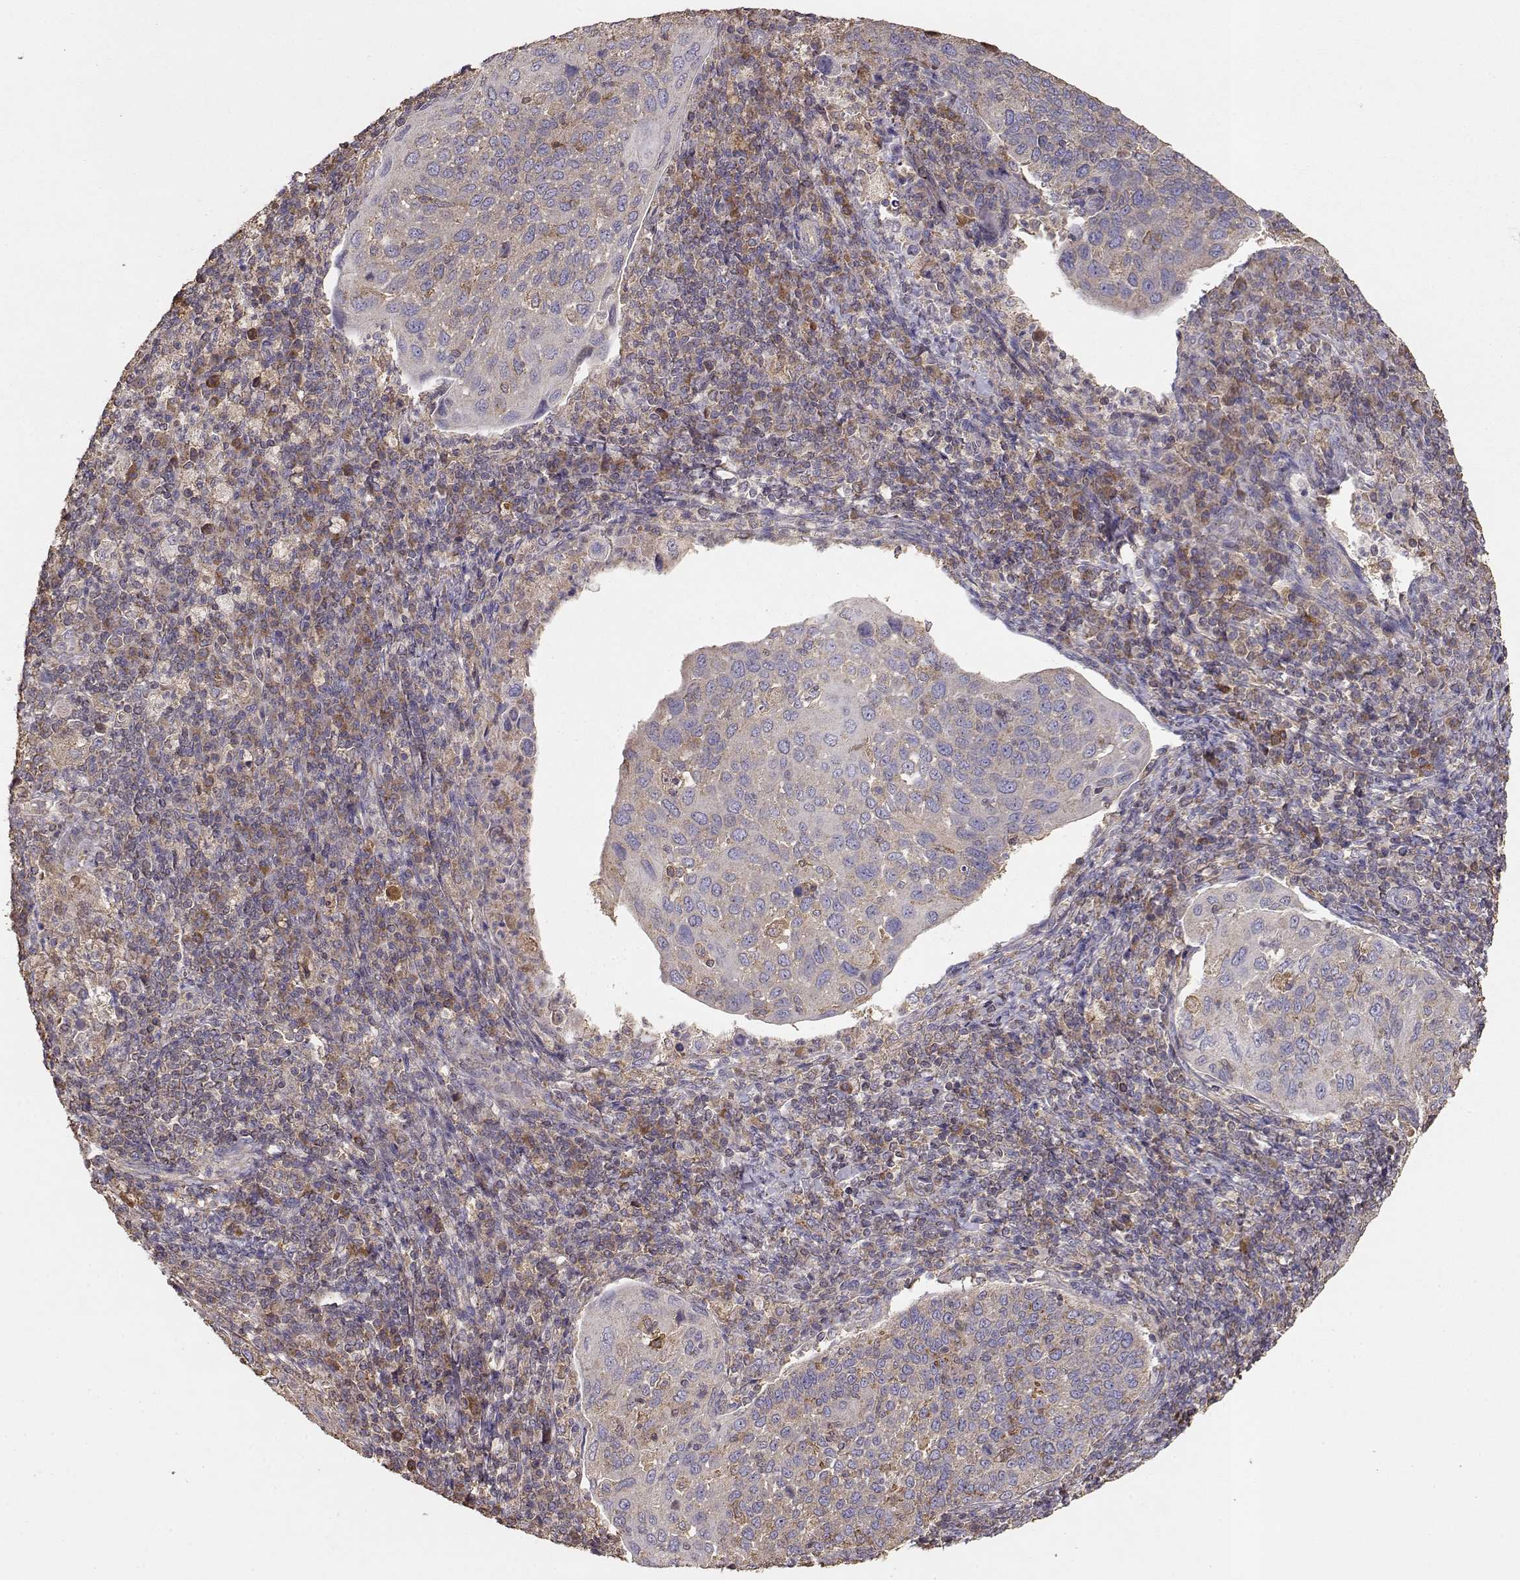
{"staining": {"intensity": "weak", "quantity": "25%-75%", "location": "cytoplasmic/membranous"}, "tissue": "cervical cancer", "cell_type": "Tumor cells", "image_type": "cancer", "snomed": [{"axis": "morphology", "description": "Squamous cell carcinoma, NOS"}, {"axis": "topography", "description": "Cervix"}], "caption": "IHC of human squamous cell carcinoma (cervical) demonstrates low levels of weak cytoplasmic/membranous positivity in approximately 25%-75% of tumor cells. Using DAB (3,3'-diaminobenzidine) (brown) and hematoxylin (blue) stains, captured at high magnification using brightfield microscopy.", "gene": "TARS3", "patient": {"sex": "female", "age": 54}}